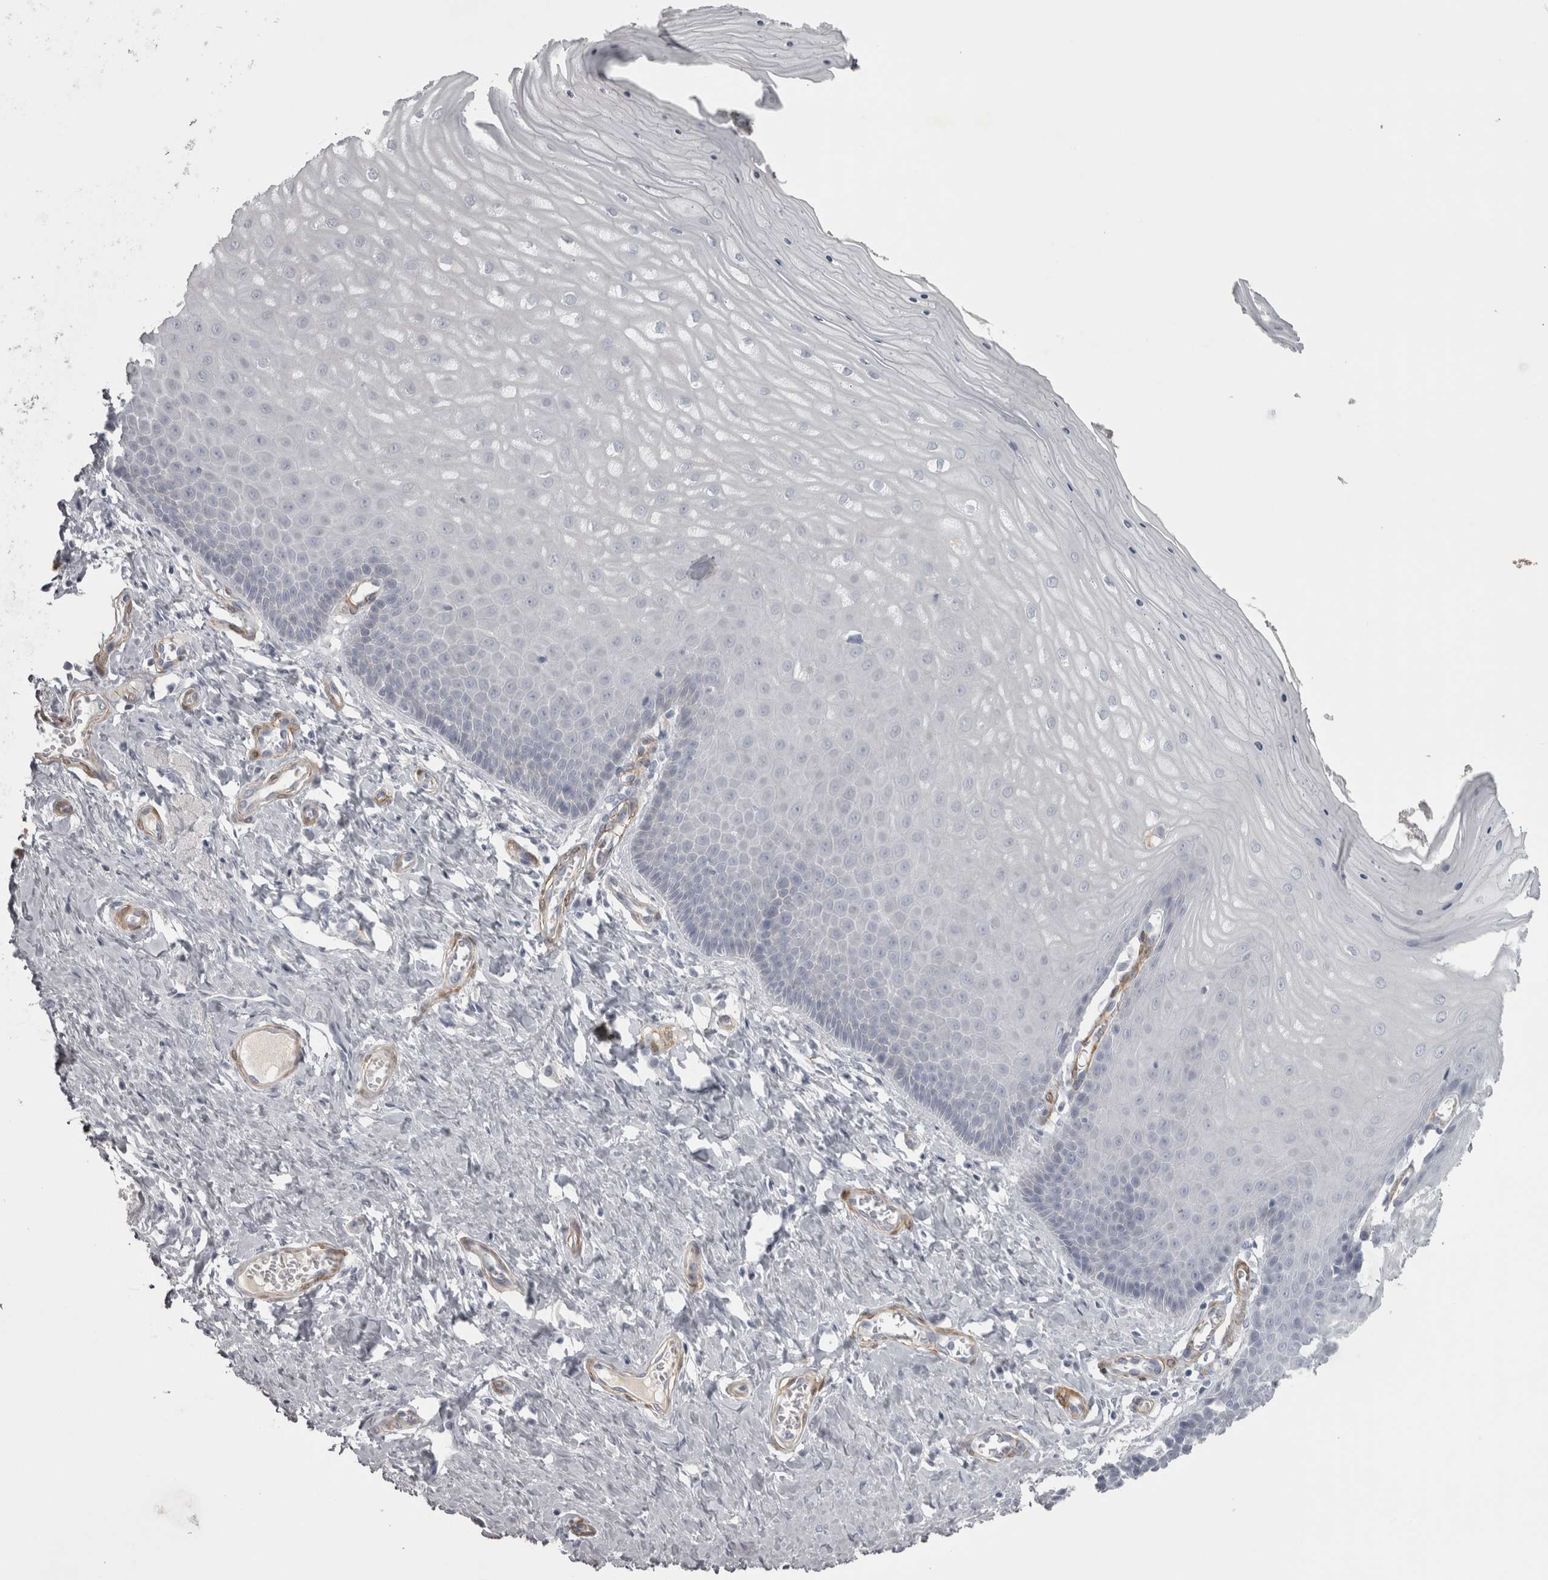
{"staining": {"intensity": "negative", "quantity": "none", "location": "none"}, "tissue": "cervix", "cell_type": "Squamous epithelial cells", "image_type": "normal", "snomed": [{"axis": "morphology", "description": "Normal tissue, NOS"}, {"axis": "topography", "description": "Cervix"}], "caption": "Immunohistochemistry (IHC) histopathology image of unremarkable cervix: human cervix stained with DAB displays no significant protein staining in squamous epithelial cells. (DAB immunohistochemistry visualized using brightfield microscopy, high magnification).", "gene": "PPP1R12B", "patient": {"sex": "female", "age": 55}}